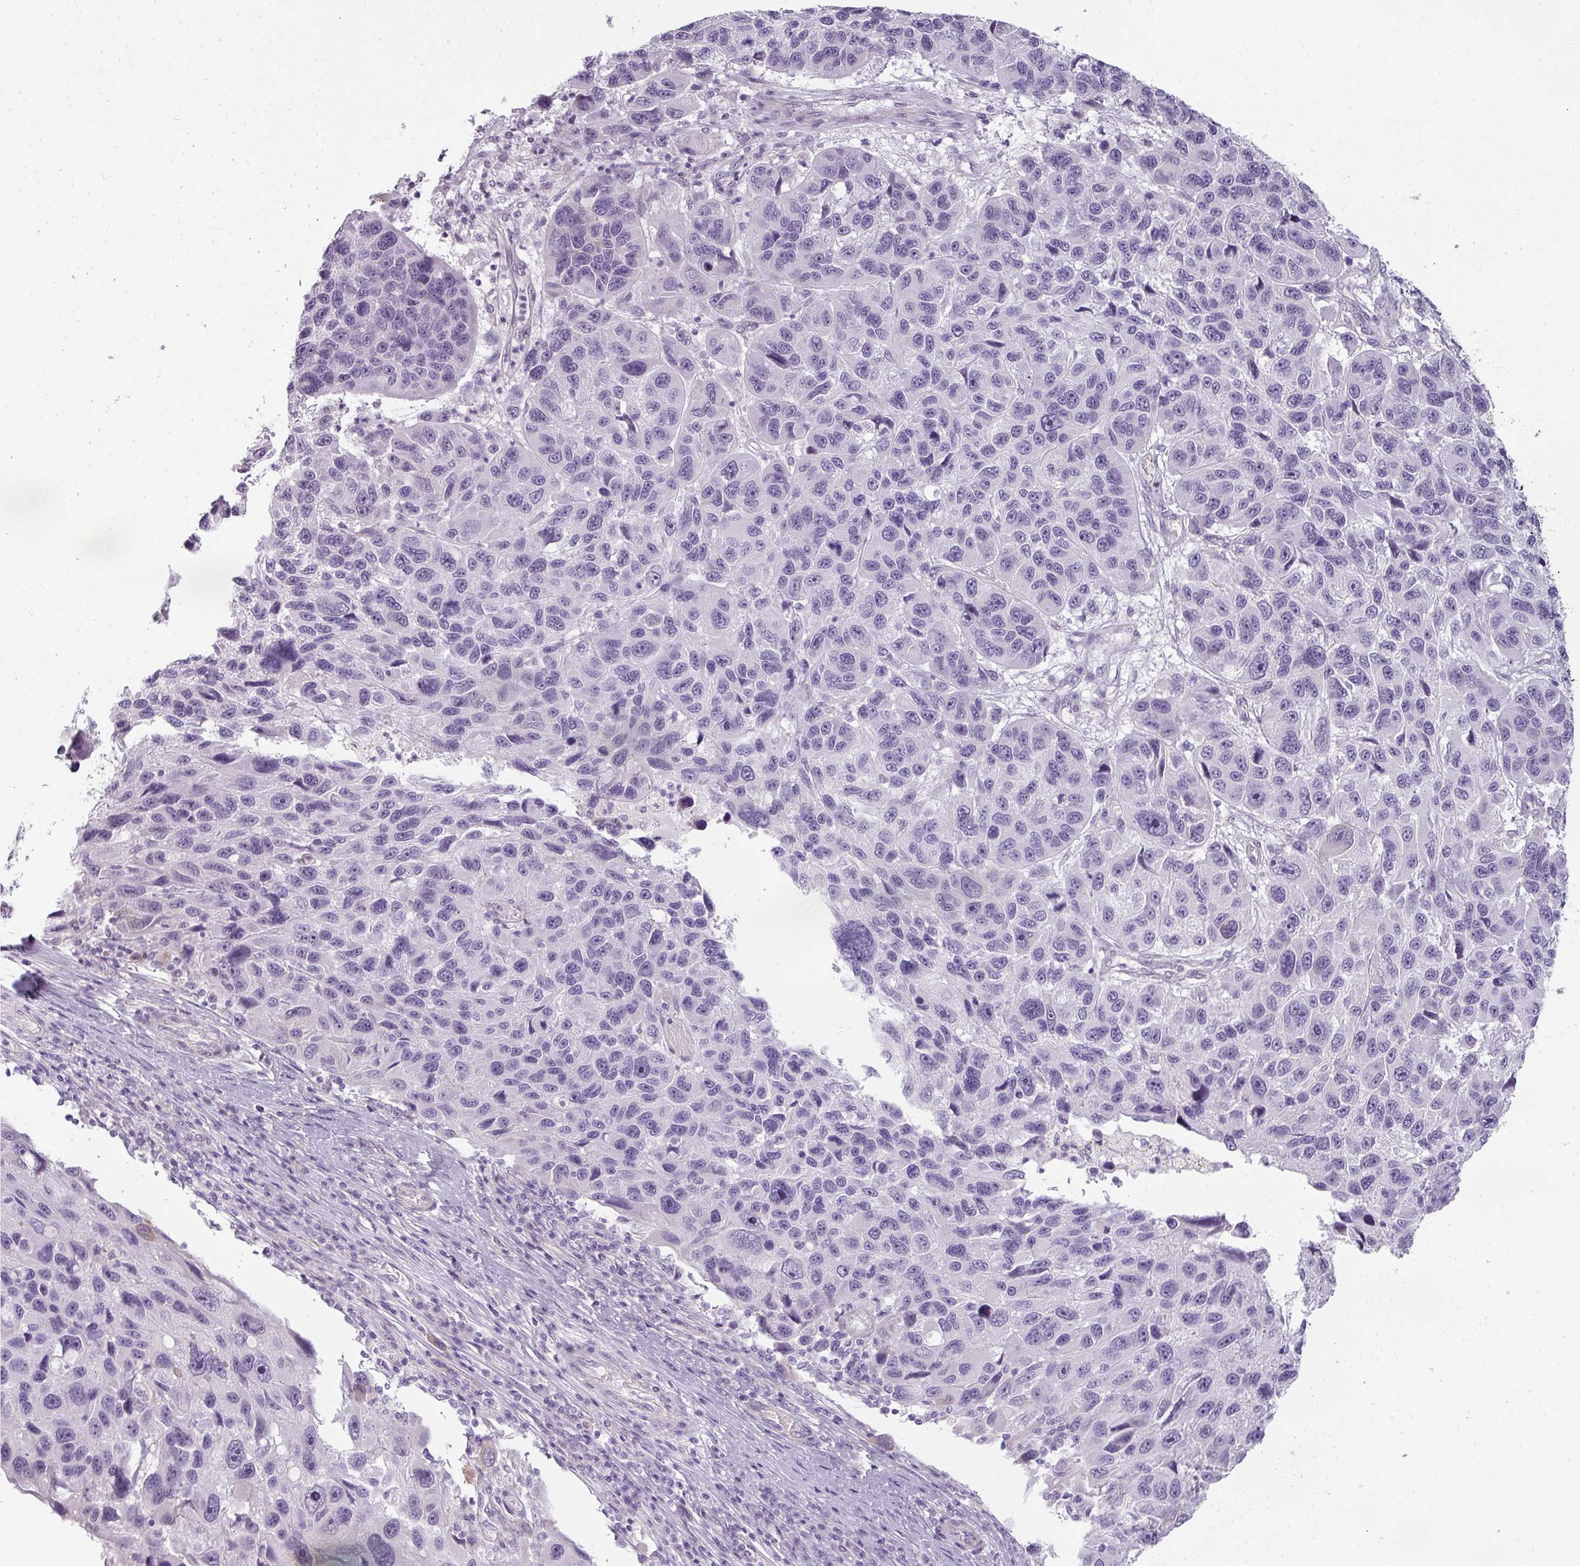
{"staining": {"intensity": "negative", "quantity": "none", "location": "none"}, "tissue": "melanoma", "cell_type": "Tumor cells", "image_type": "cancer", "snomed": [{"axis": "morphology", "description": "Malignant melanoma, NOS"}, {"axis": "topography", "description": "Skin"}], "caption": "A high-resolution photomicrograph shows immunohistochemistry (IHC) staining of malignant melanoma, which shows no significant expression in tumor cells. (Brightfield microscopy of DAB (3,3'-diaminobenzidine) immunohistochemistry at high magnification).", "gene": "ASB1", "patient": {"sex": "male", "age": 53}}